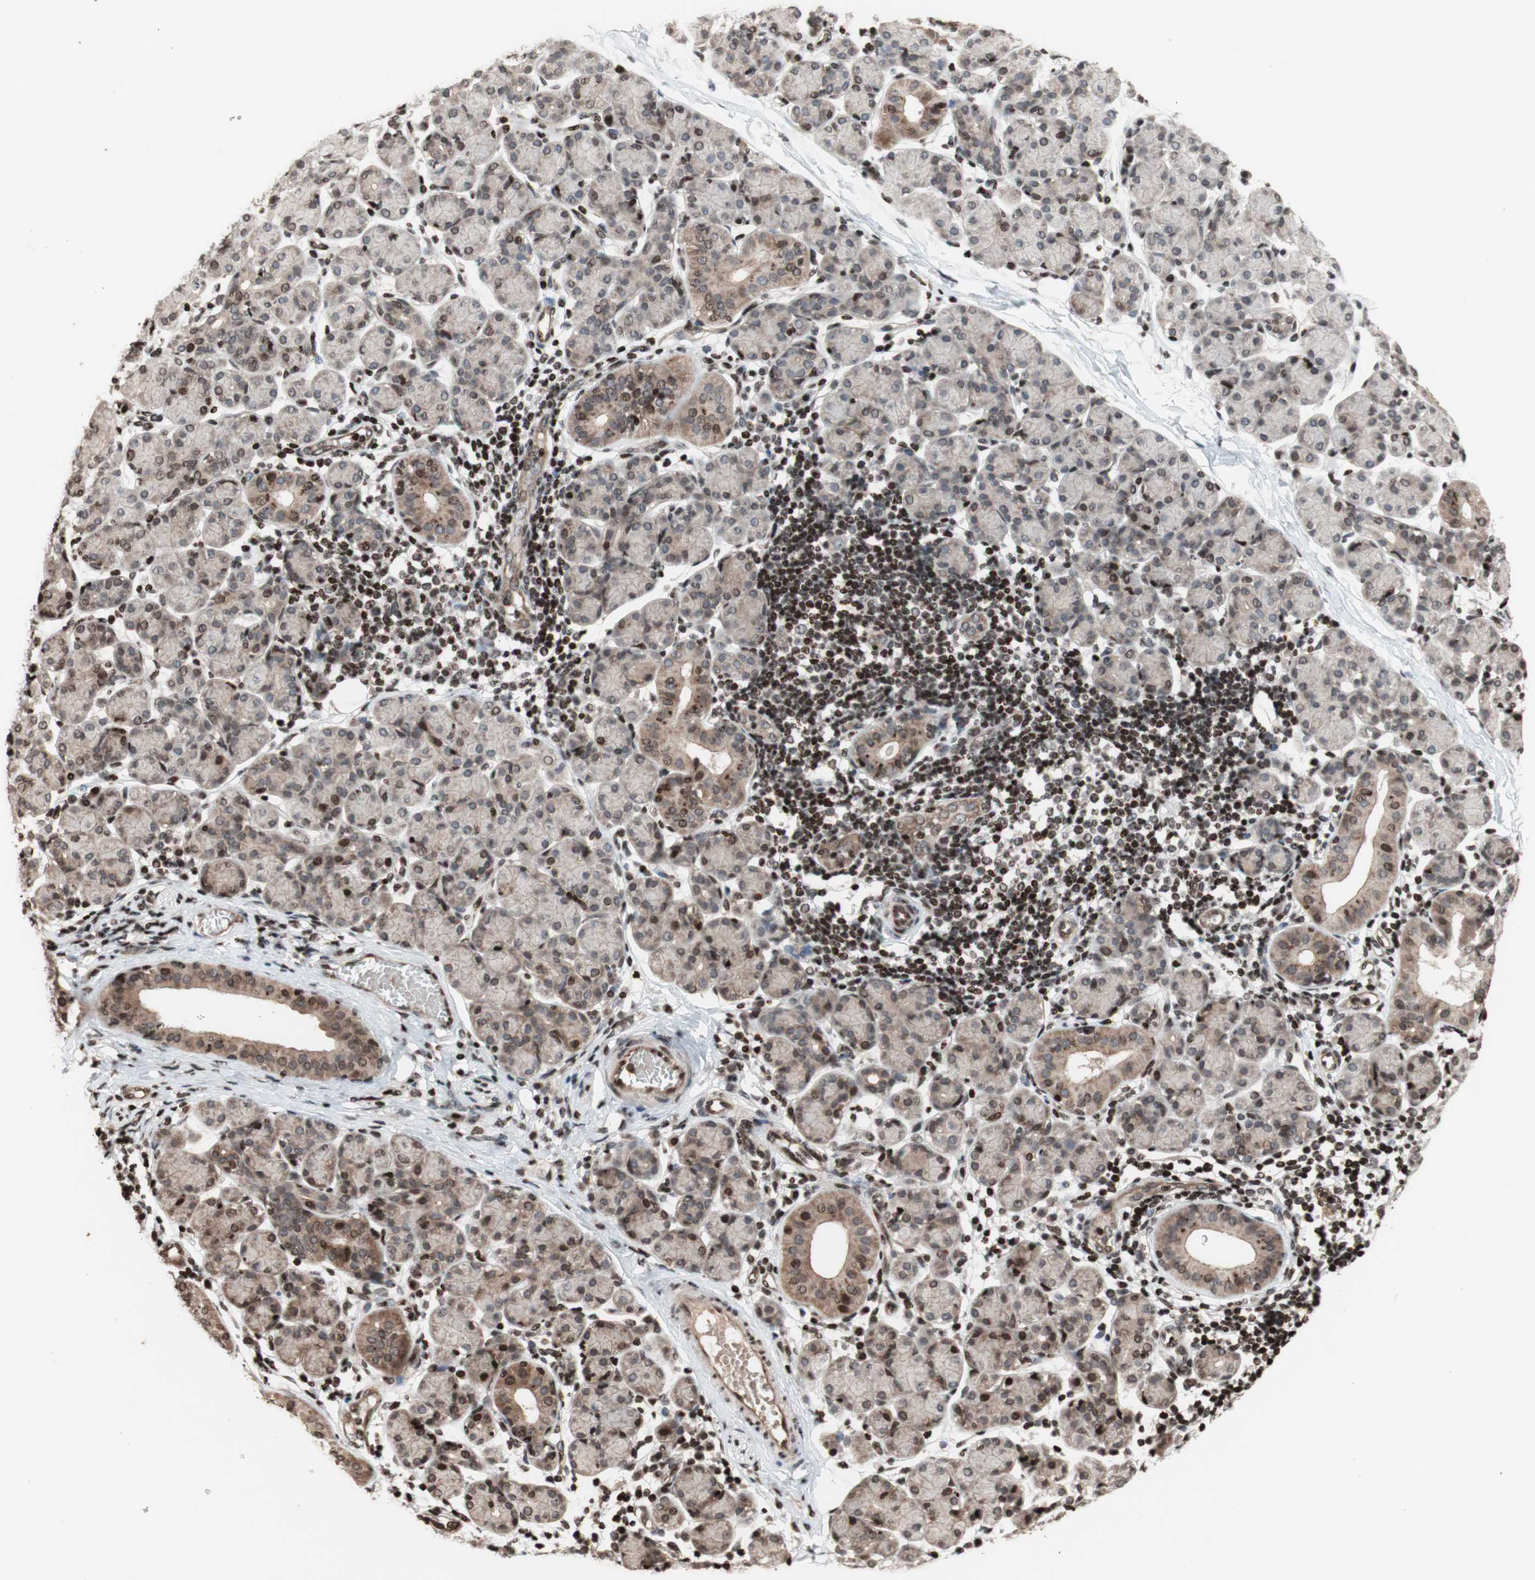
{"staining": {"intensity": "moderate", "quantity": "<25%", "location": "cytoplasmic/membranous,nuclear"}, "tissue": "salivary gland", "cell_type": "Glandular cells", "image_type": "normal", "snomed": [{"axis": "morphology", "description": "Normal tissue, NOS"}, {"axis": "morphology", "description": "Inflammation, NOS"}, {"axis": "topography", "description": "Lymph node"}, {"axis": "topography", "description": "Salivary gland"}], "caption": "Immunohistochemical staining of normal human salivary gland shows low levels of moderate cytoplasmic/membranous,nuclear expression in about <25% of glandular cells. (IHC, brightfield microscopy, high magnification).", "gene": "POLA1", "patient": {"sex": "male", "age": 3}}